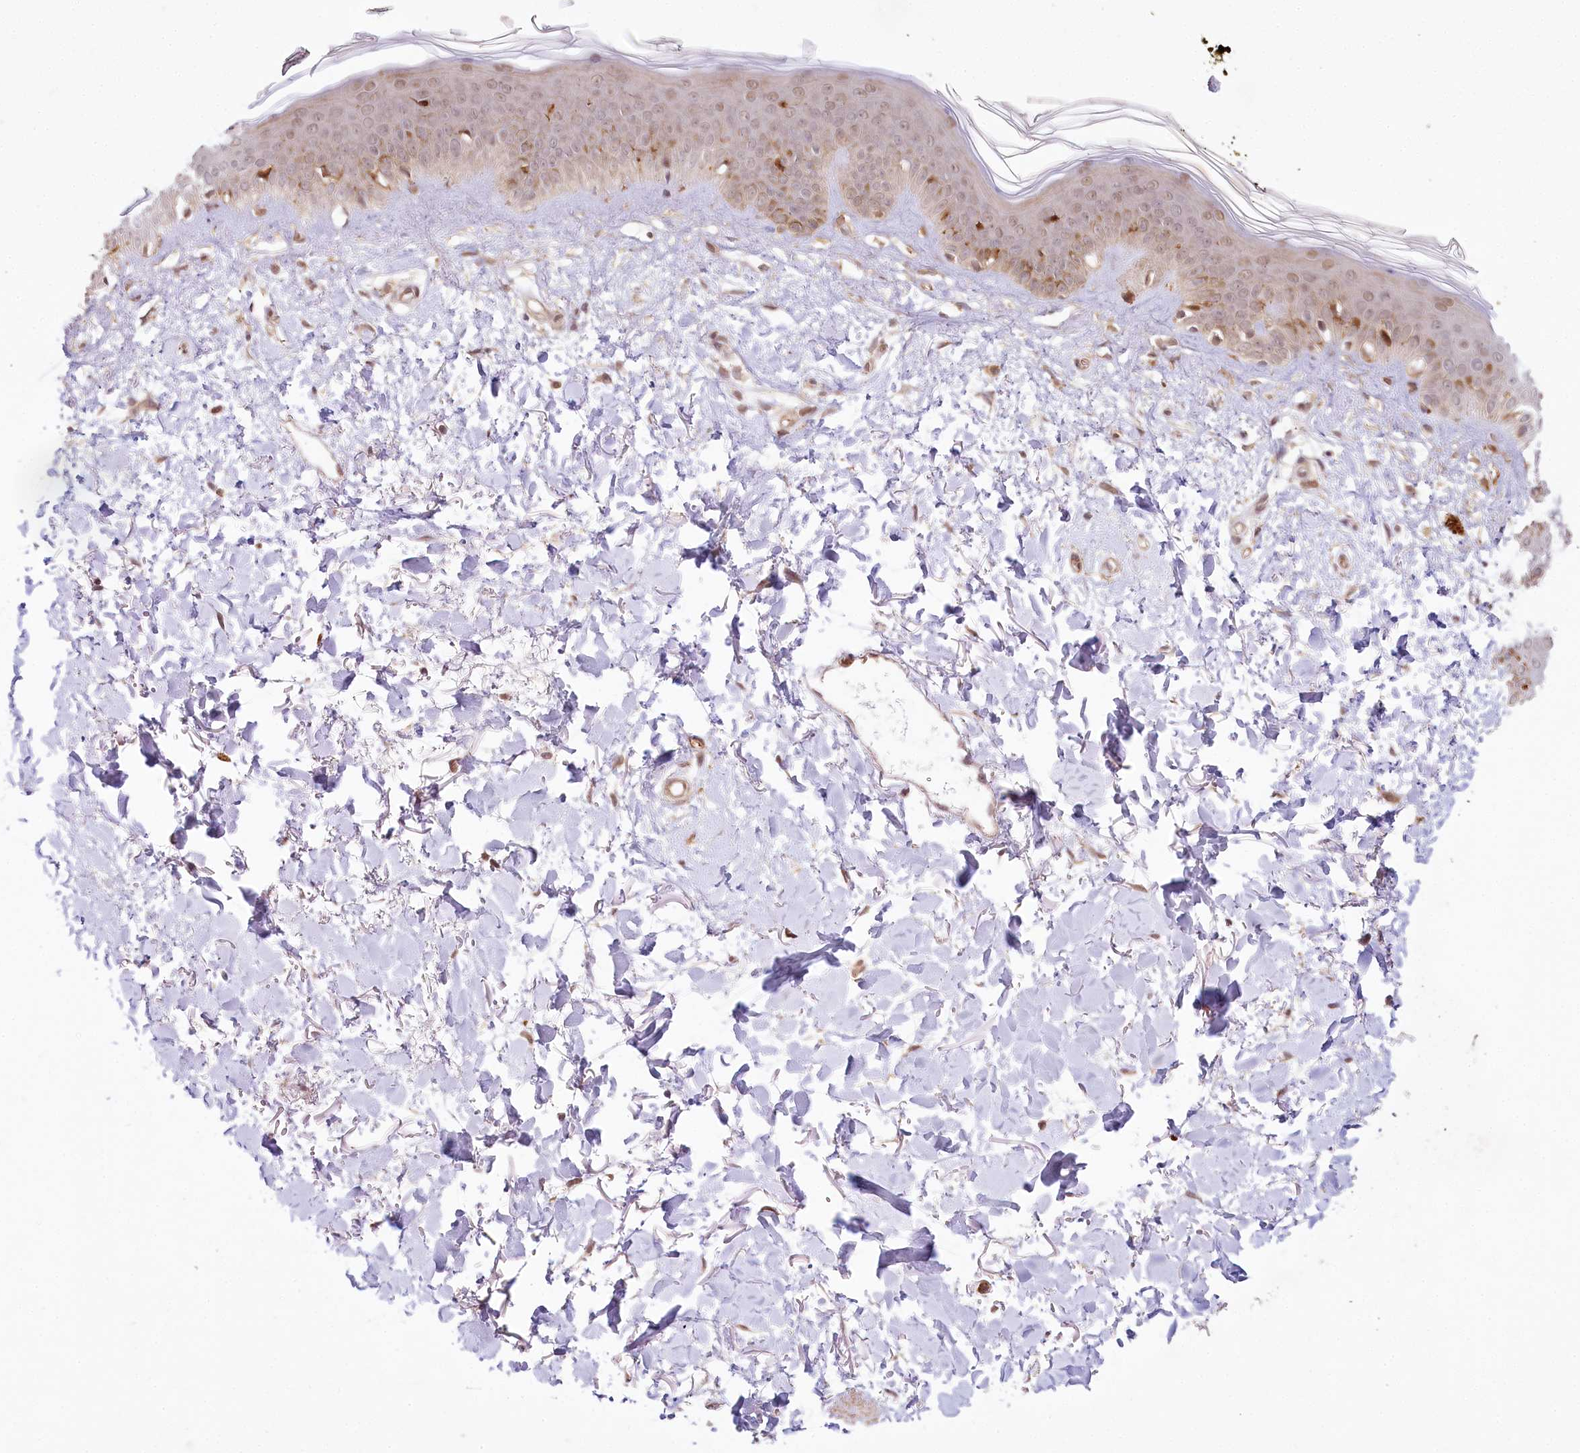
{"staining": {"intensity": "moderate", "quantity": ">75%", "location": "cytoplasmic/membranous,nuclear"}, "tissue": "skin", "cell_type": "Fibroblasts", "image_type": "normal", "snomed": [{"axis": "morphology", "description": "Normal tissue, NOS"}, {"axis": "topography", "description": "Skin"}], "caption": "A brown stain shows moderate cytoplasmic/membranous,nuclear staining of a protein in fibroblasts of normal human skin. (IHC, brightfield microscopy, high magnification).", "gene": "TUBGCP2", "patient": {"sex": "female", "age": 58}}